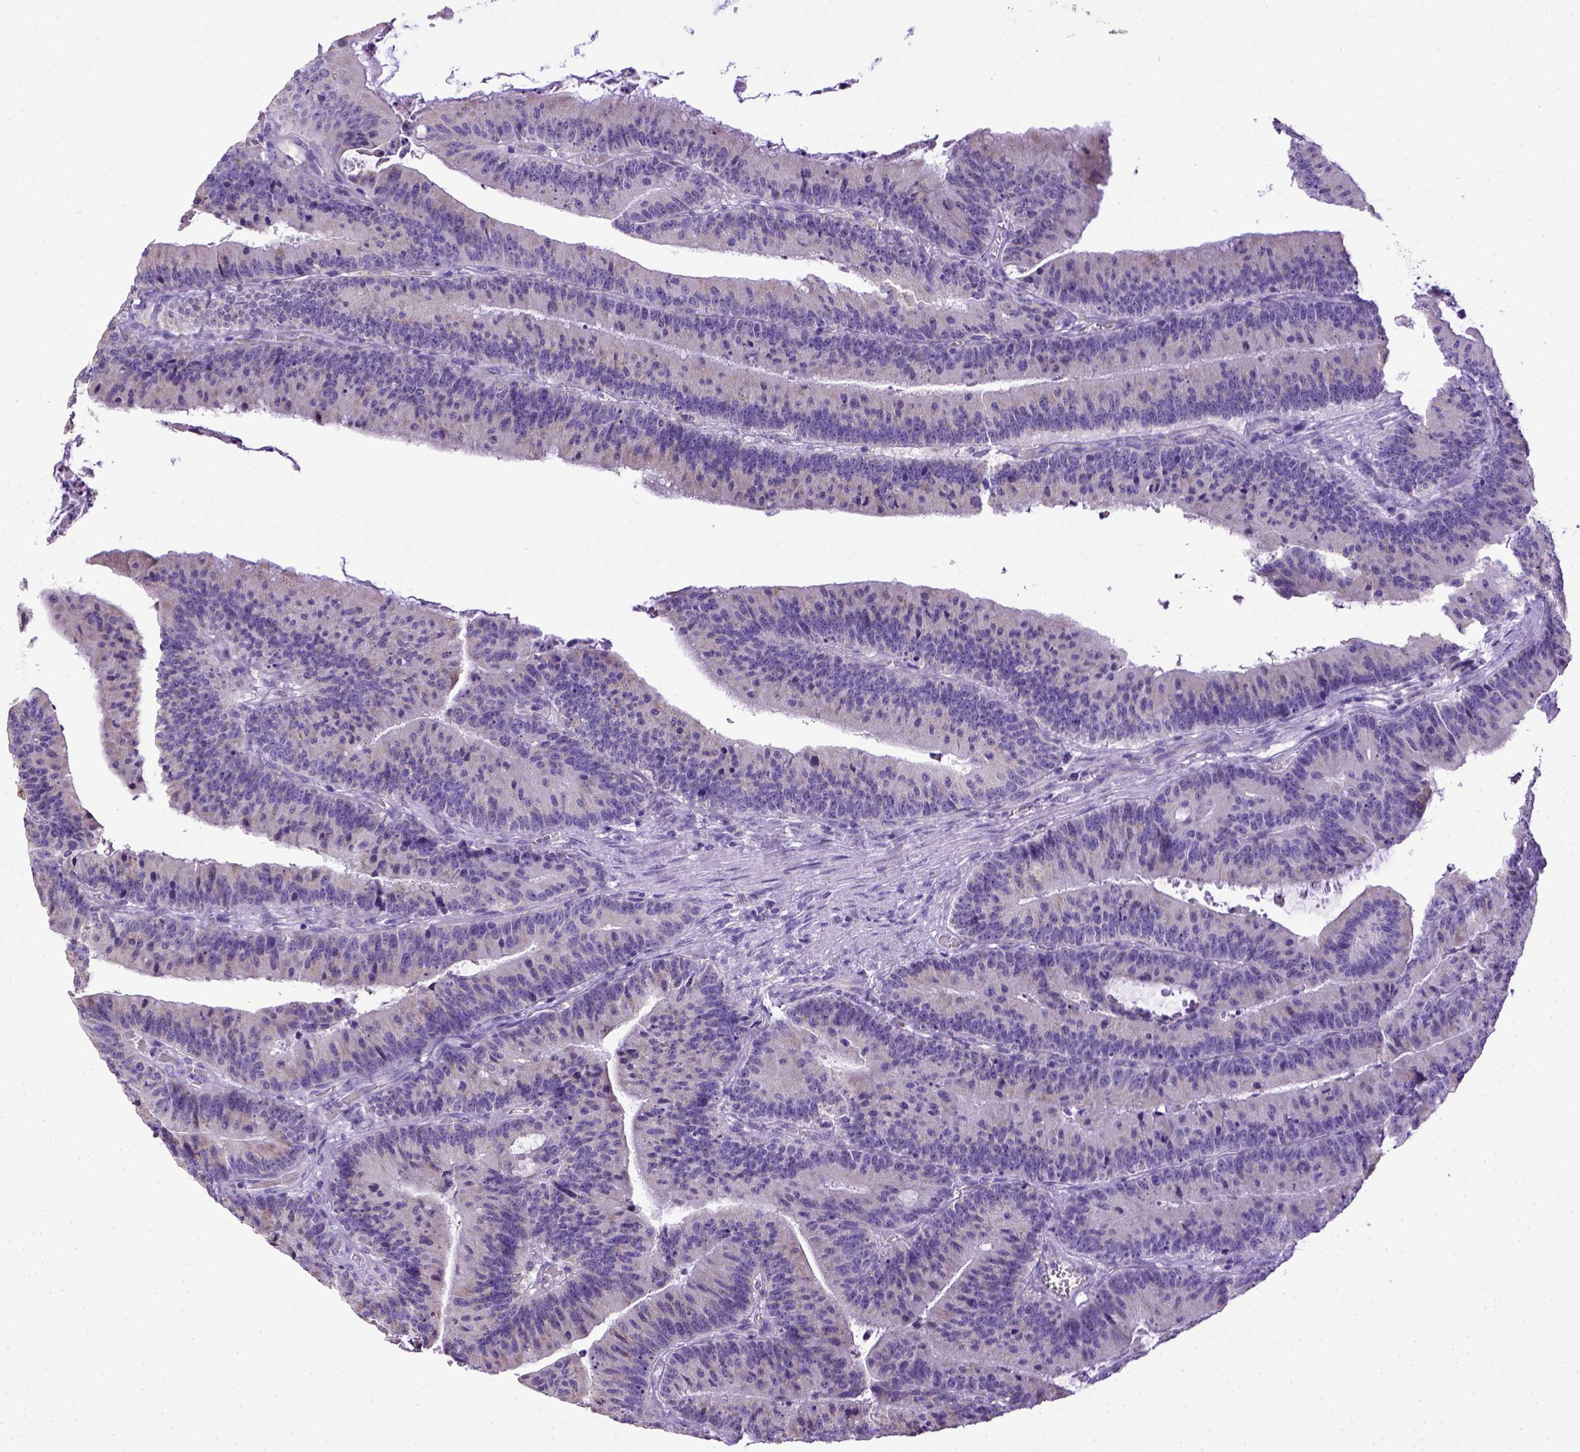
{"staining": {"intensity": "negative", "quantity": "none", "location": "none"}, "tissue": "colorectal cancer", "cell_type": "Tumor cells", "image_type": "cancer", "snomed": [{"axis": "morphology", "description": "Adenocarcinoma, NOS"}, {"axis": "topography", "description": "Colon"}], "caption": "An immunohistochemistry photomicrograph of colorectal cancer (adenocarcinoma) is shown. There is no staining in tumor cells of colorectal cancer (adenocarcinoma). (DAB immunohistochemistry with hematoxylin counter stain).", "gene": "SPEF1", "patient": {"sex": "female", "age": 78}}